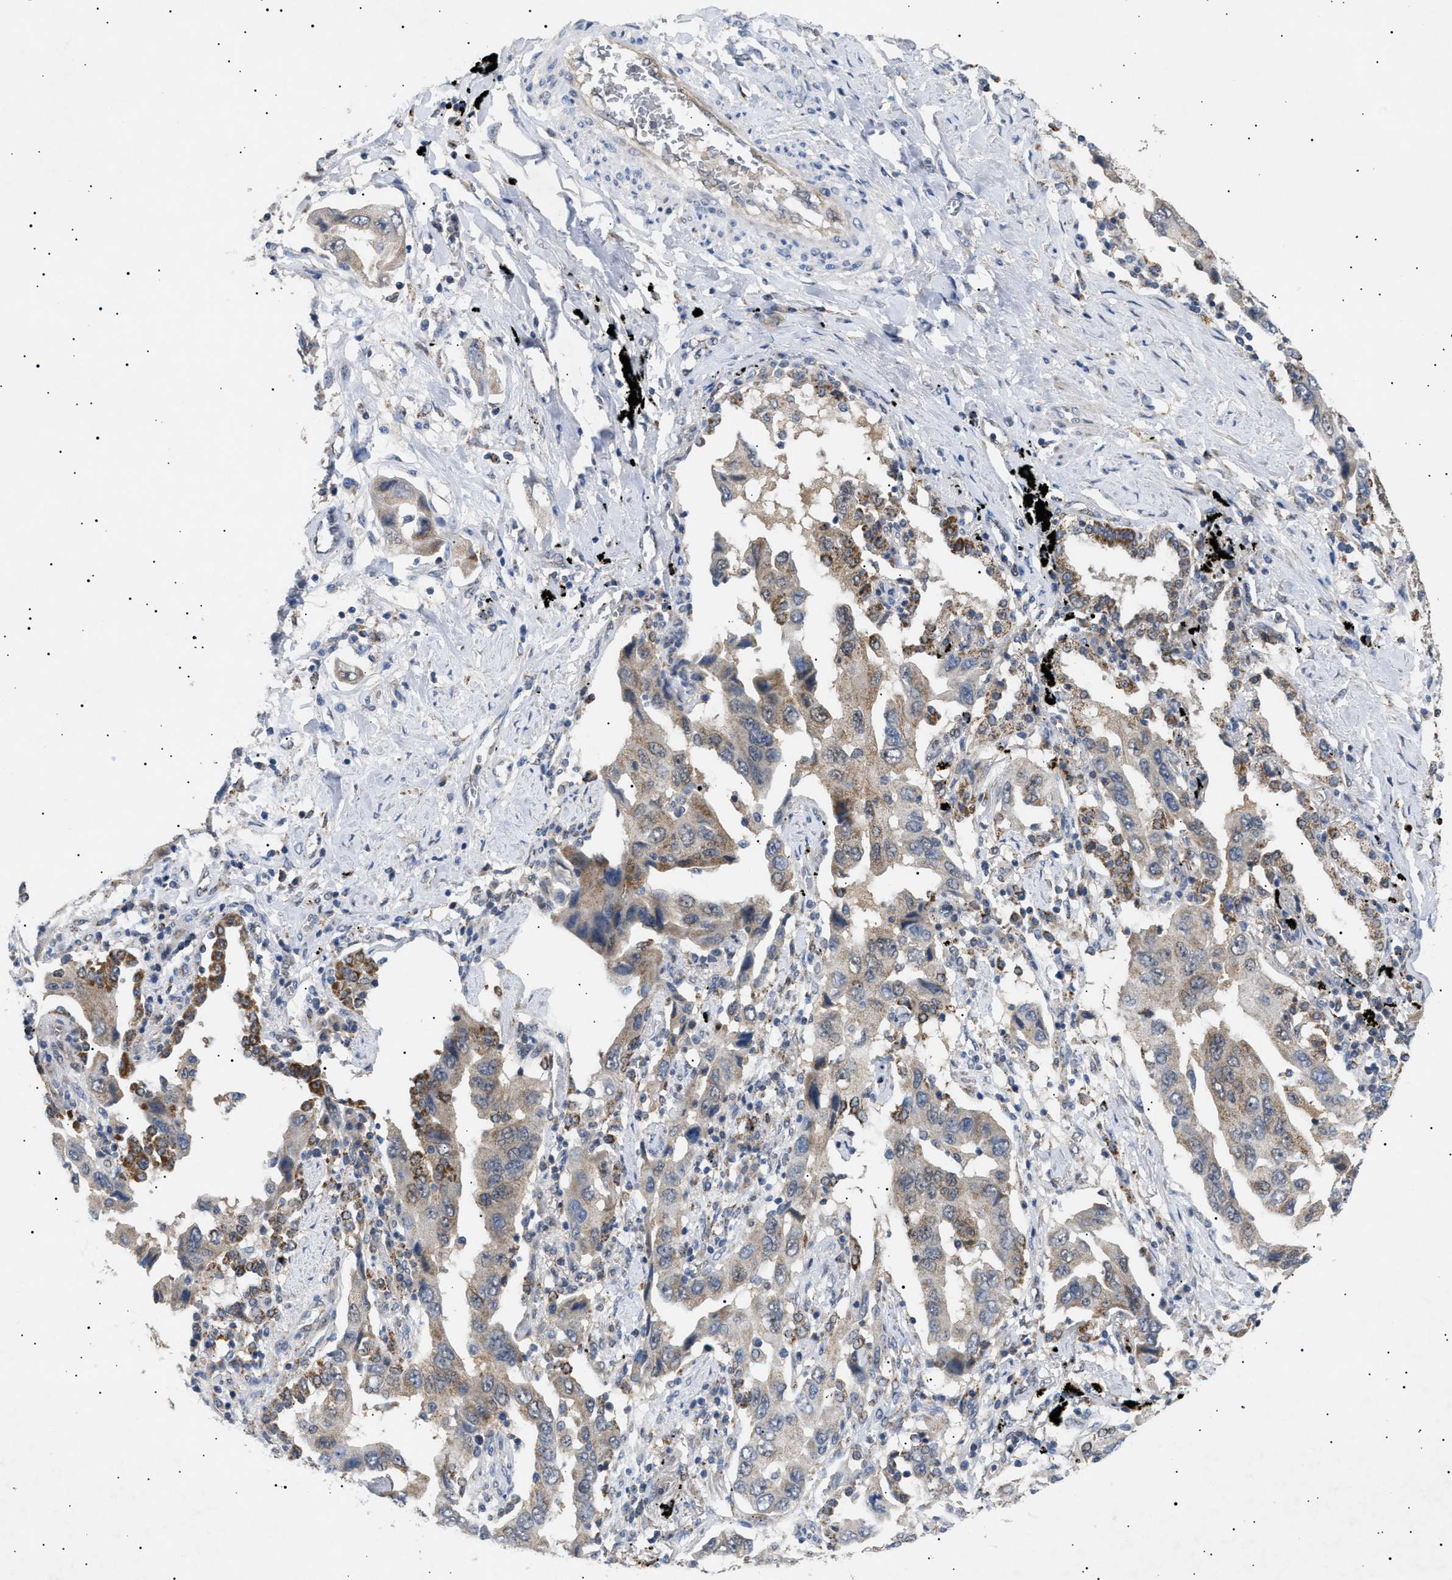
{"staining": {"intensity": "weak", "quantity": "25%-75%", "location": "cytoplasmic/membranous"}, "tissue": "lung cancer", "cell_type": "Tumor cells", "image_type": "cancer", "snomed": [{"axis": "morphology", "description": "Adenocarcinoma, NOS"}, {"axis": "topography", "description": "Lung"}], "caption": "Lung cancer stained with a protein marker shows weak staining in tumor cells.", "gene": "SIRT5", "patient": {"sex": "female", "age": 65}}